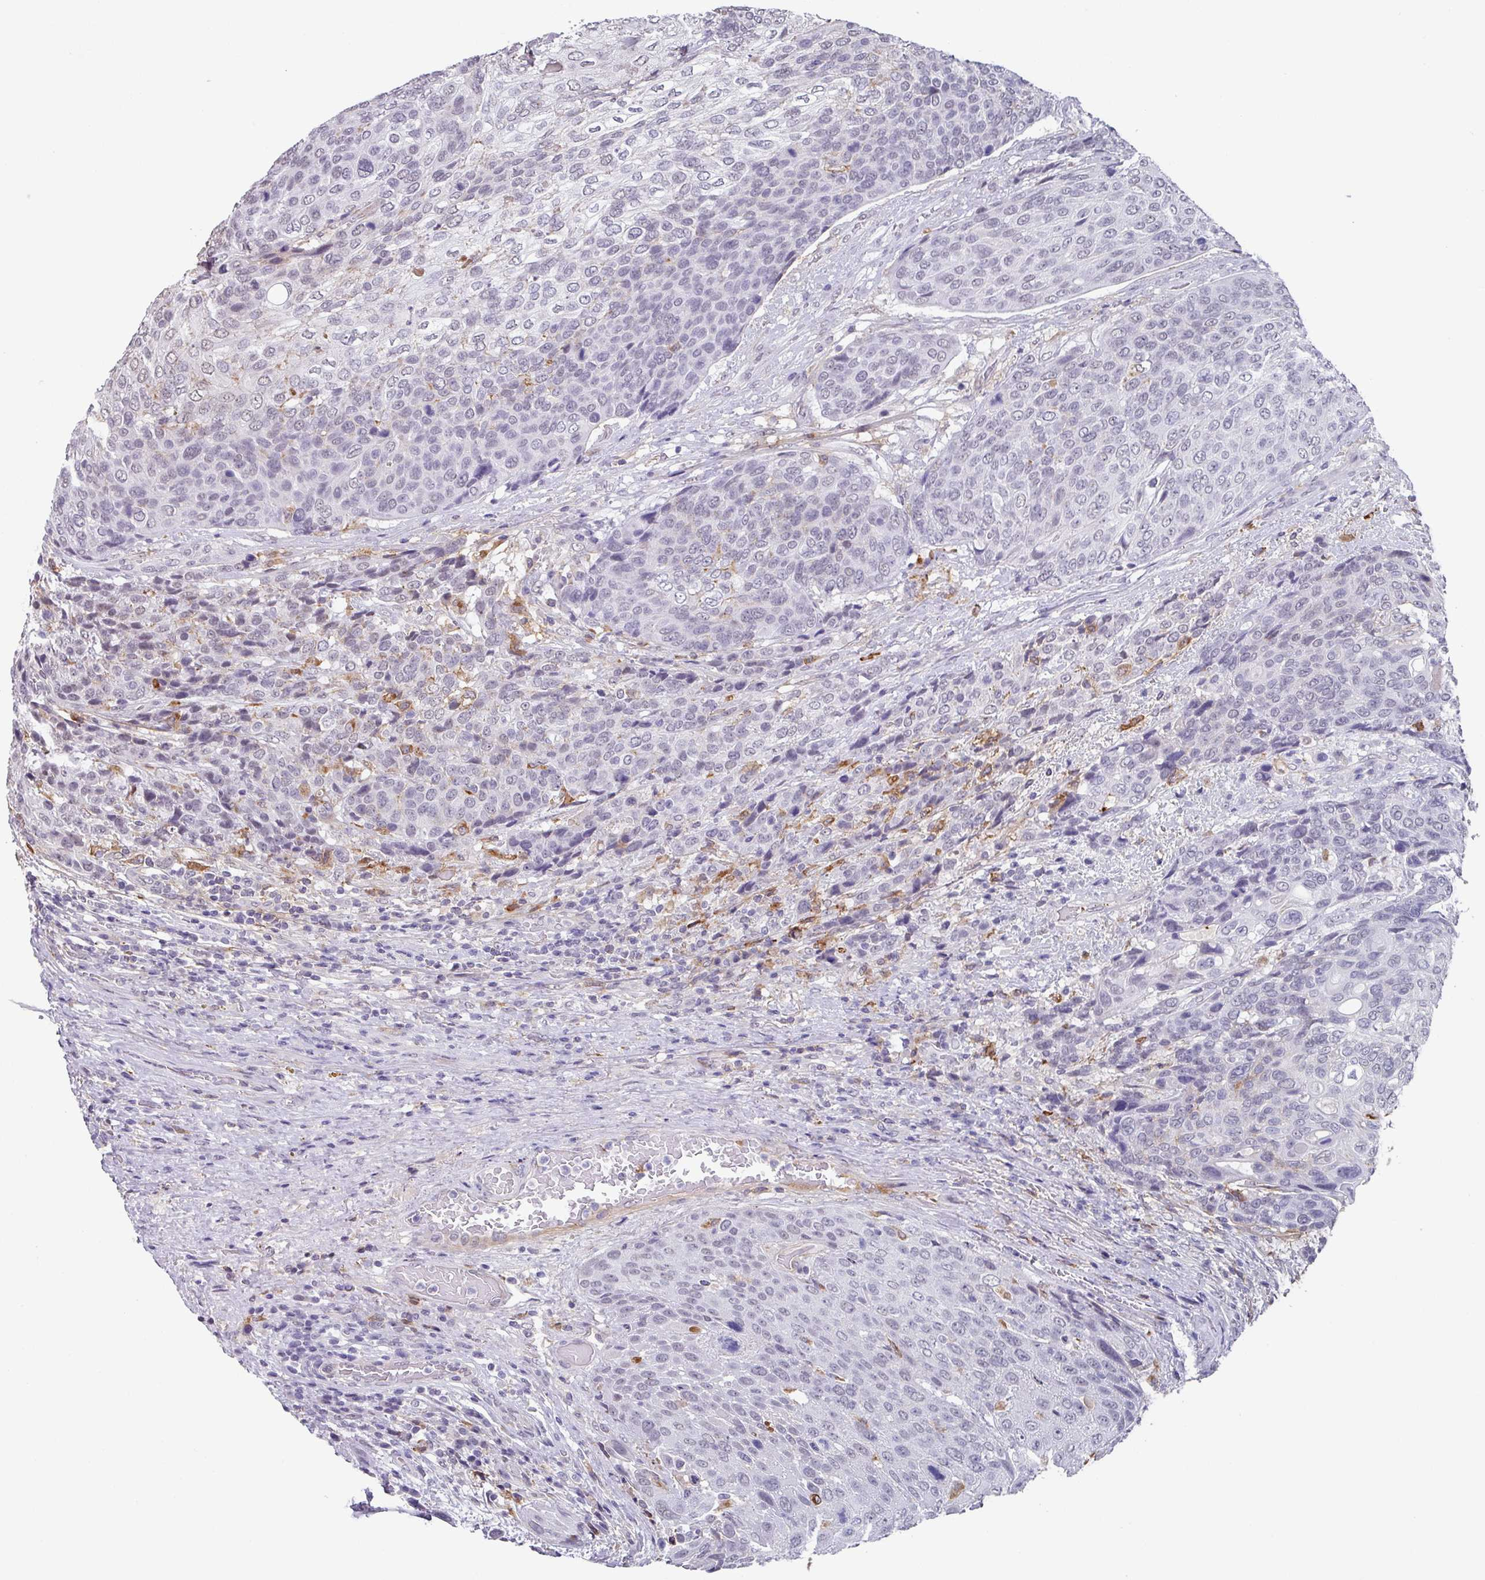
{"staining": {"intensity": "weak", "quantity": "<25%", "location": "nuclear"}, "tissue": "urothelial cancer", "cell_type": "Tumor cells", "image_type": "cancer", "snomed": [{"axis": "morphology", "description": "Urothelial carcinoma, High grade"}, {"axis": "topography", "description": "Urinary bladder"}], "caption": "The immunohistochemistry photomicrograph has no significant staining in tumor cells of high-grade urothelial carcinoma tissue.", "gene": "C1QB", "patient": {"sex": "female", "age": 70}}